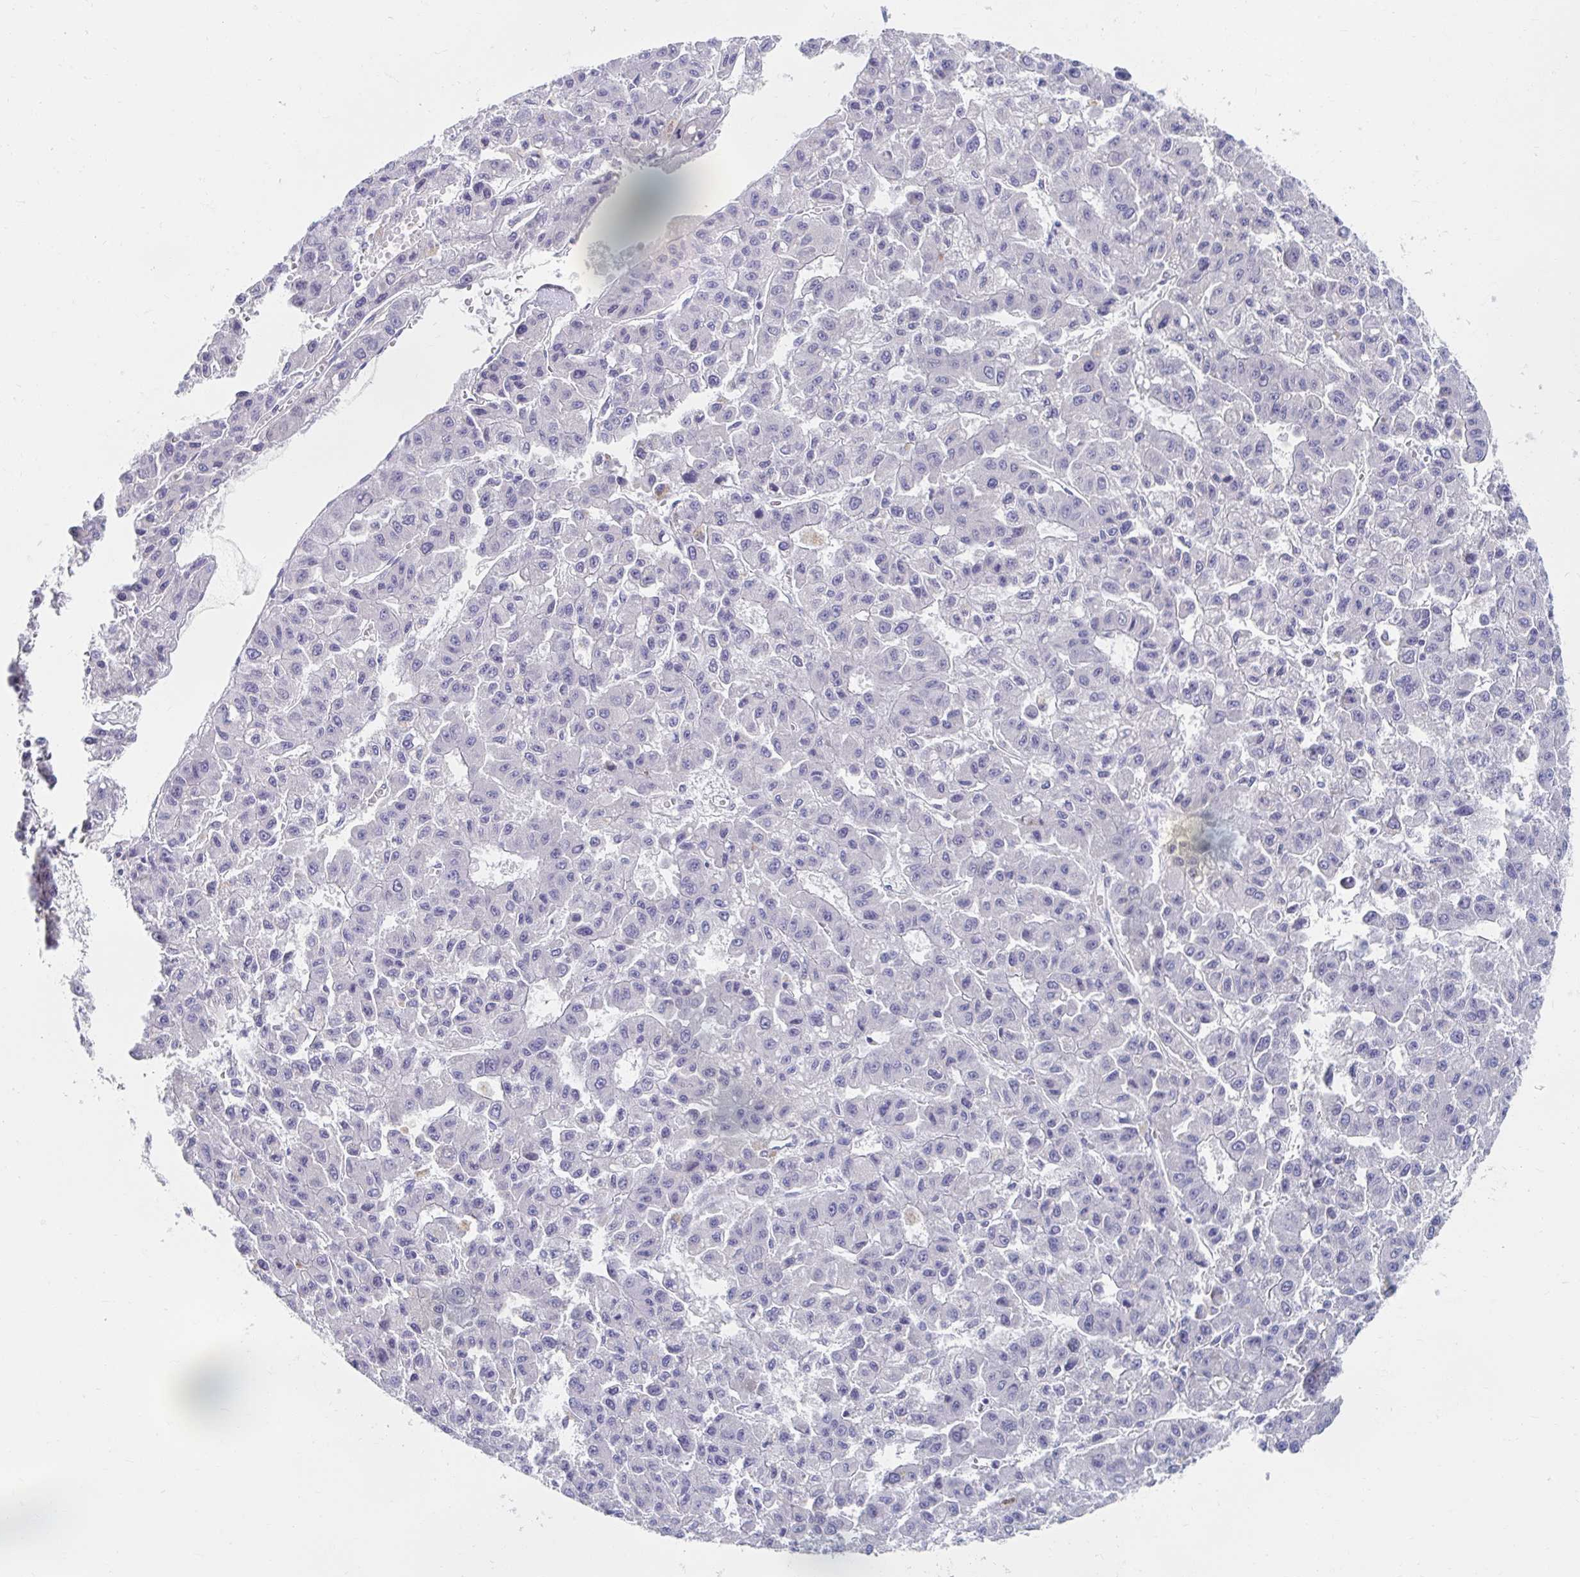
{"staining": {"intensity": "negative", "quantity": "none", "location": "none"}, "tissue": "liver cancer", "cell_type": "Tumor cells", "image_type": "cancer", "snomed": [{"axis": "morphology", "description": "Carcinoma, Hepatocellular, NOS"}, {"axis": "topography", "description": "Liver"}], "caption": "There is no significant positivity in tumor cells of liver cancer (hepatocellular carcinoma). (DAB immunohistochemistry (IHC) with hematoxylin counter stain).", "gene": "MYLK2", "patient": {"sex": "male", "age": 70}}